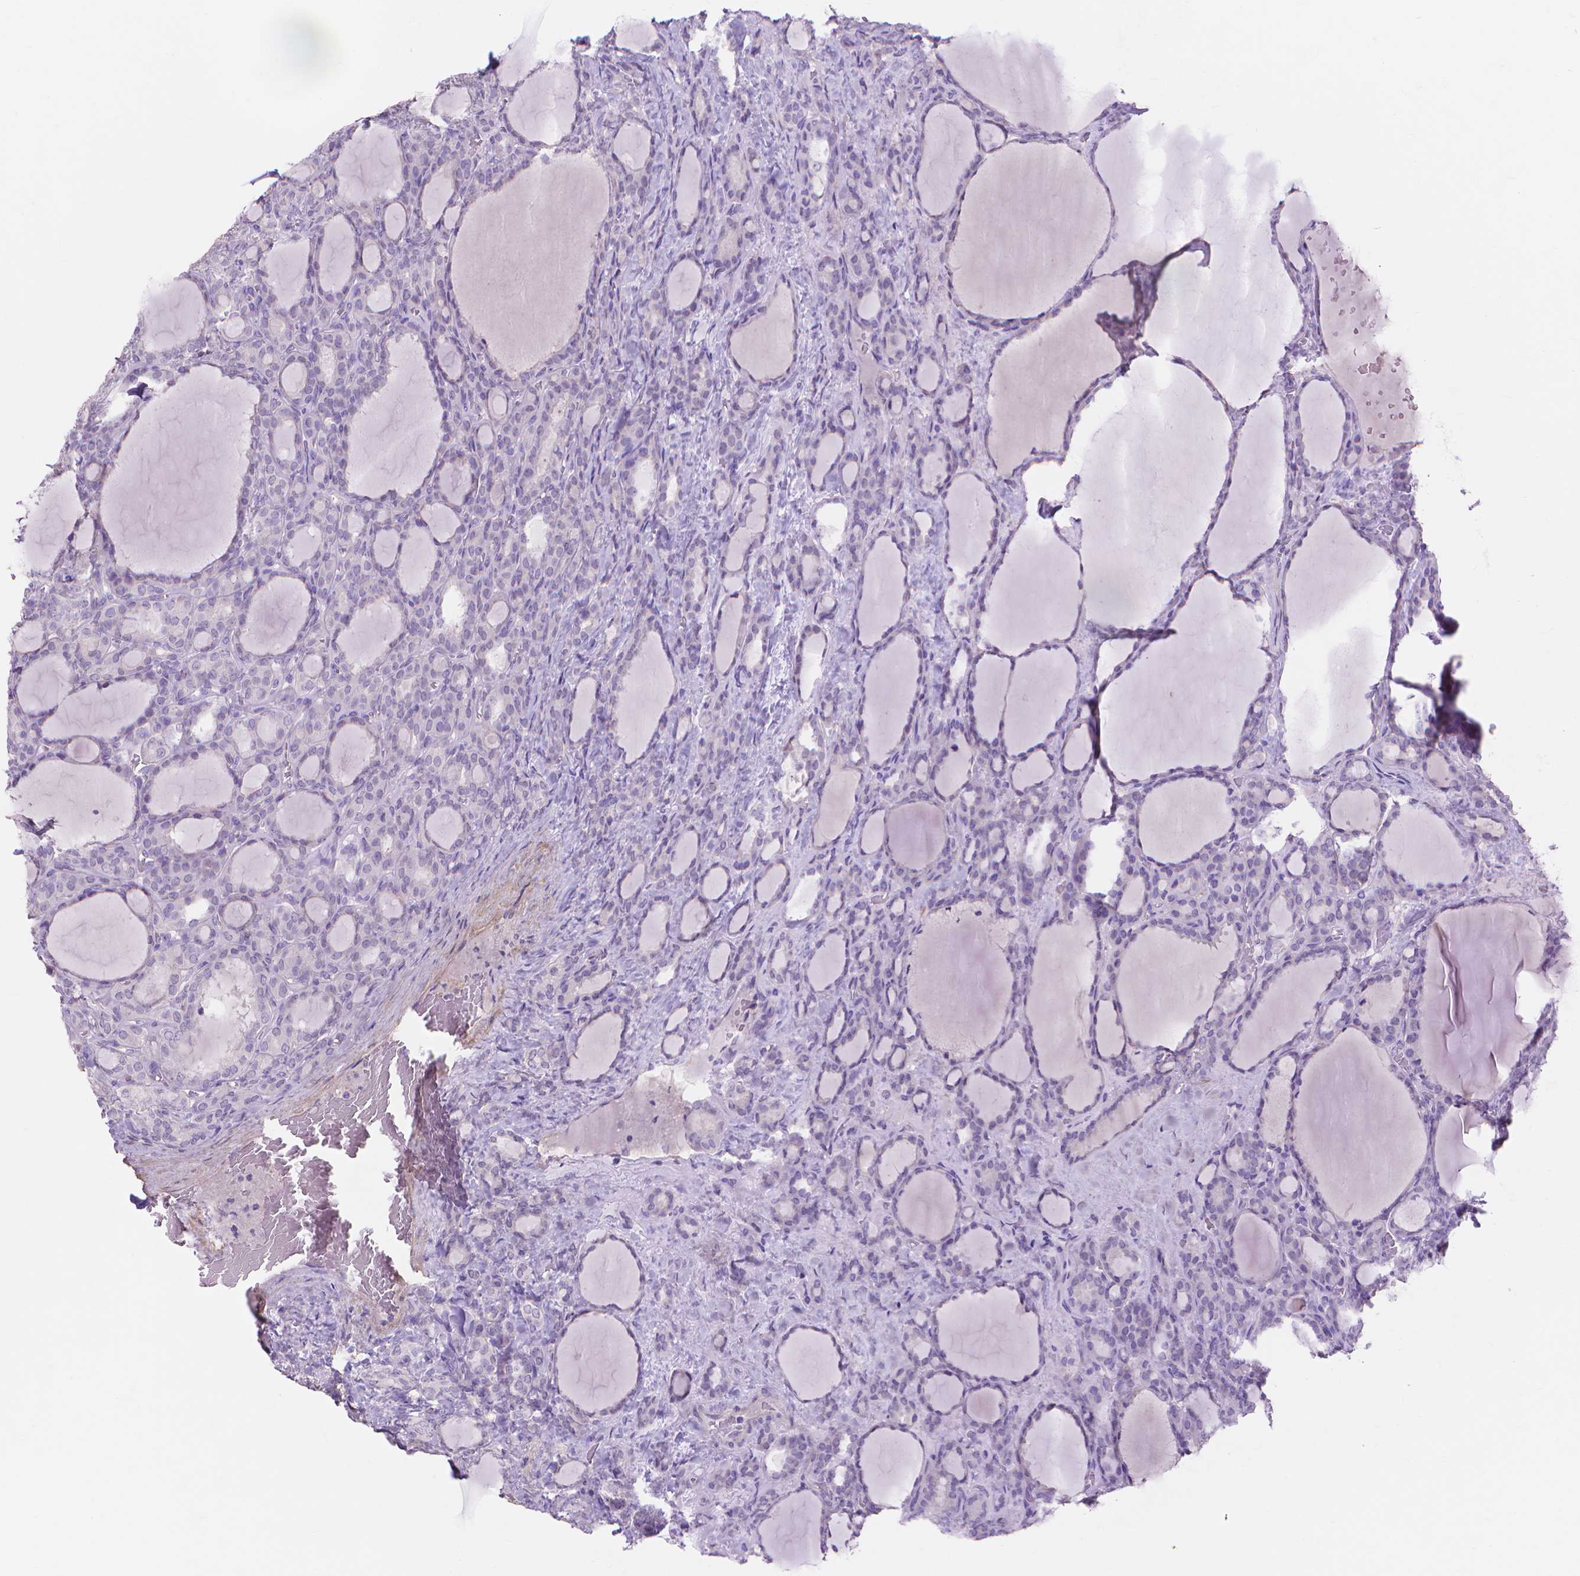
{"staining": {"intensity": "negative", "quantity": "none", "location": "none"}, "tissue": "thyroid cancer", "cell_type": "Tumor cells", "image_type": "cancer", "snomed": [{"axis": "morphology", "description": "Normal tissue, NOS"}, {"axis": "morphology", "description": "Follicular adenoma carcinoma, NOS"}, {"axis": "topography", "description": "Thyroid gland"}], "caption": "Tumor cells are negative for protein expression in human follicular adenoma carcinoma (thyroid). (DAB immunohistochemistry visualized using brightfield microscopy, high magnification).", "gene": "MBLAC1", "patient": {"sex": "female", "age": 31}}